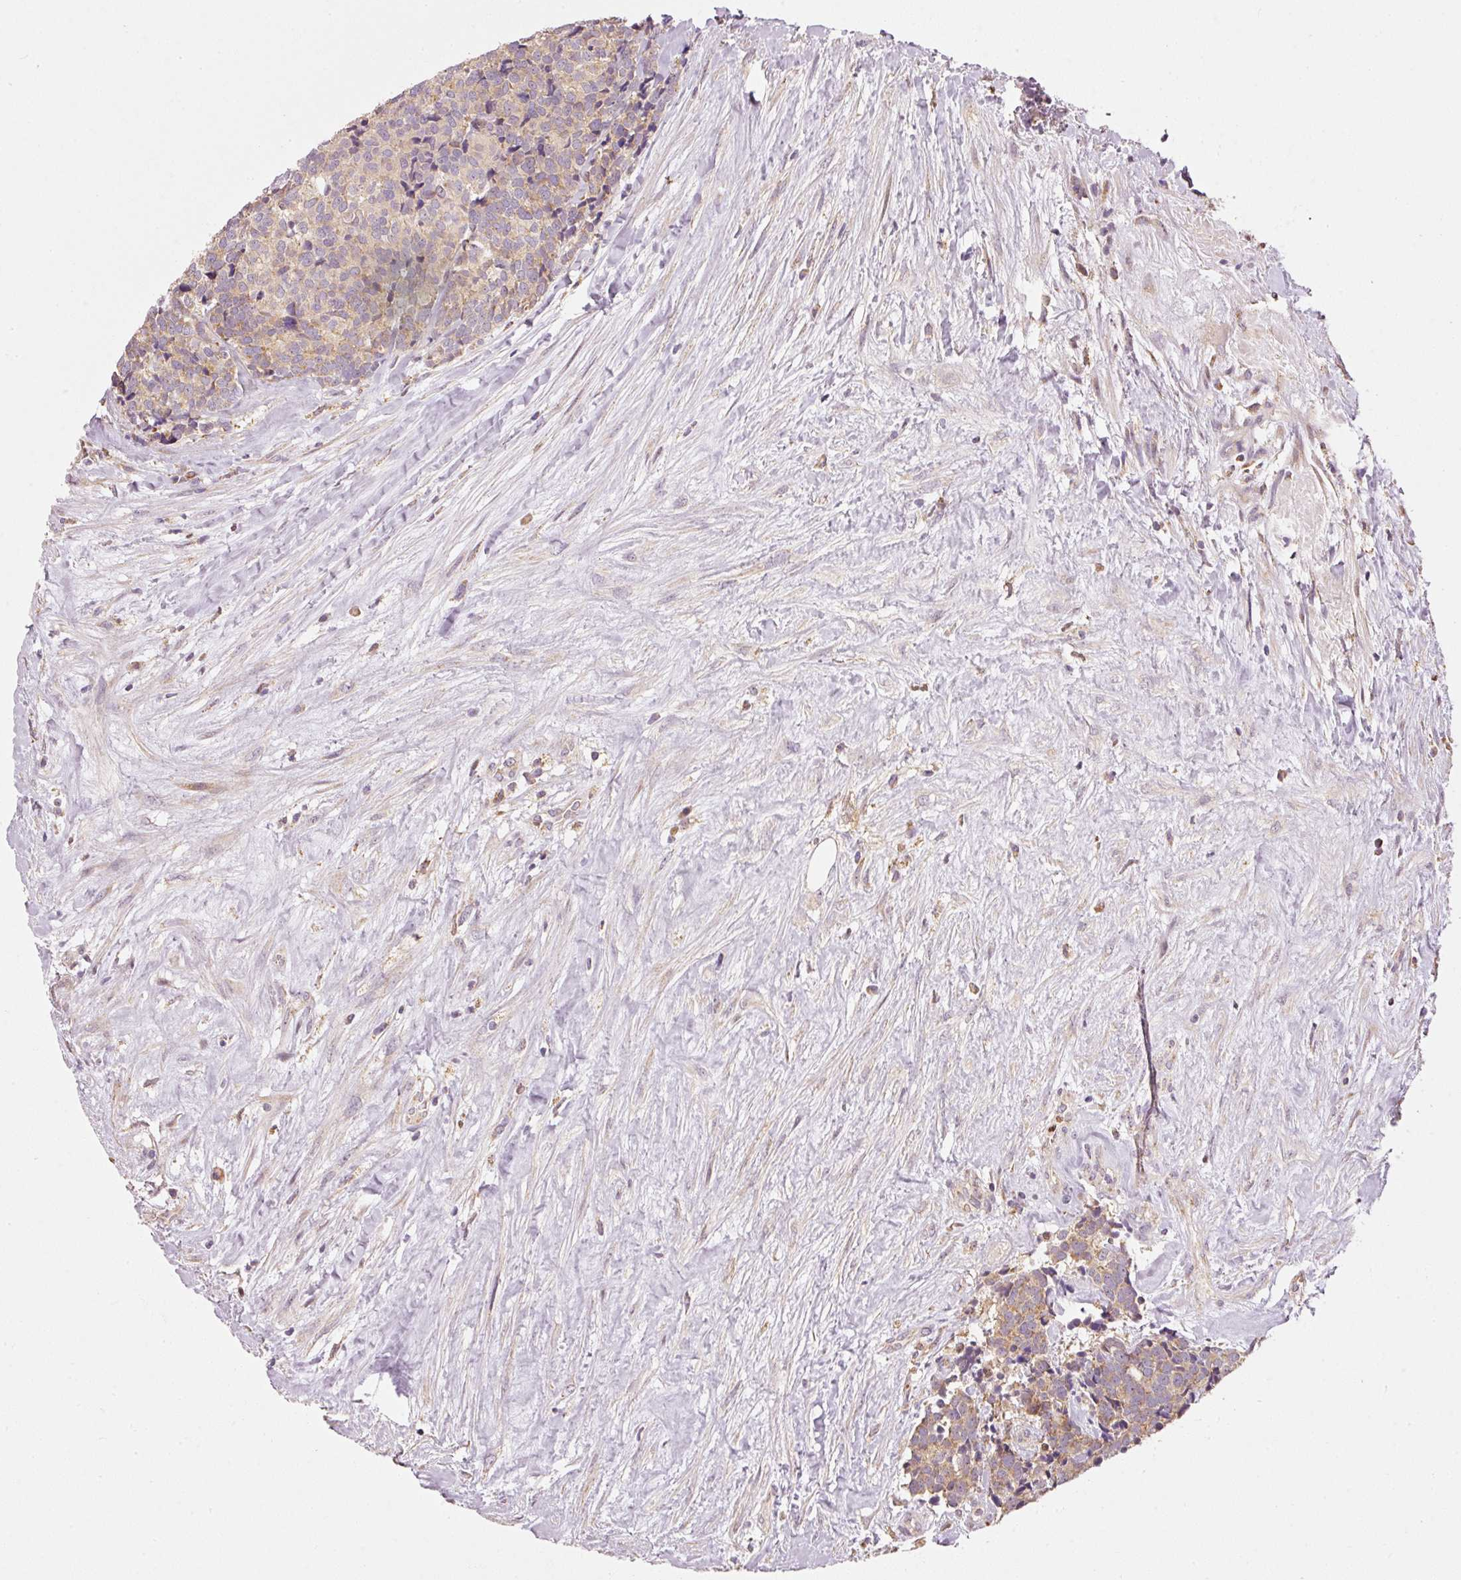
{"staining": {"intensity": "weak", "quantity": ">75%", "location": "cytoplasmic/membranous"}, "tissue": "carcinoid", "cell_type": "Tumor cells", "image_type": "cancer", "snomed": [{"axis": "morphology", "description": "Carcinoid, malignant, NOS"}, {"axis": "topography", "description": "Skin"}], "caption": "Protein staining exhibits weak cytoplasmic/membranous expression in approximately >75% of tumor cells in malignant carcinoid.", "gene": "MTHFD1L", "patient": {"sex": "female", "age": 79}}